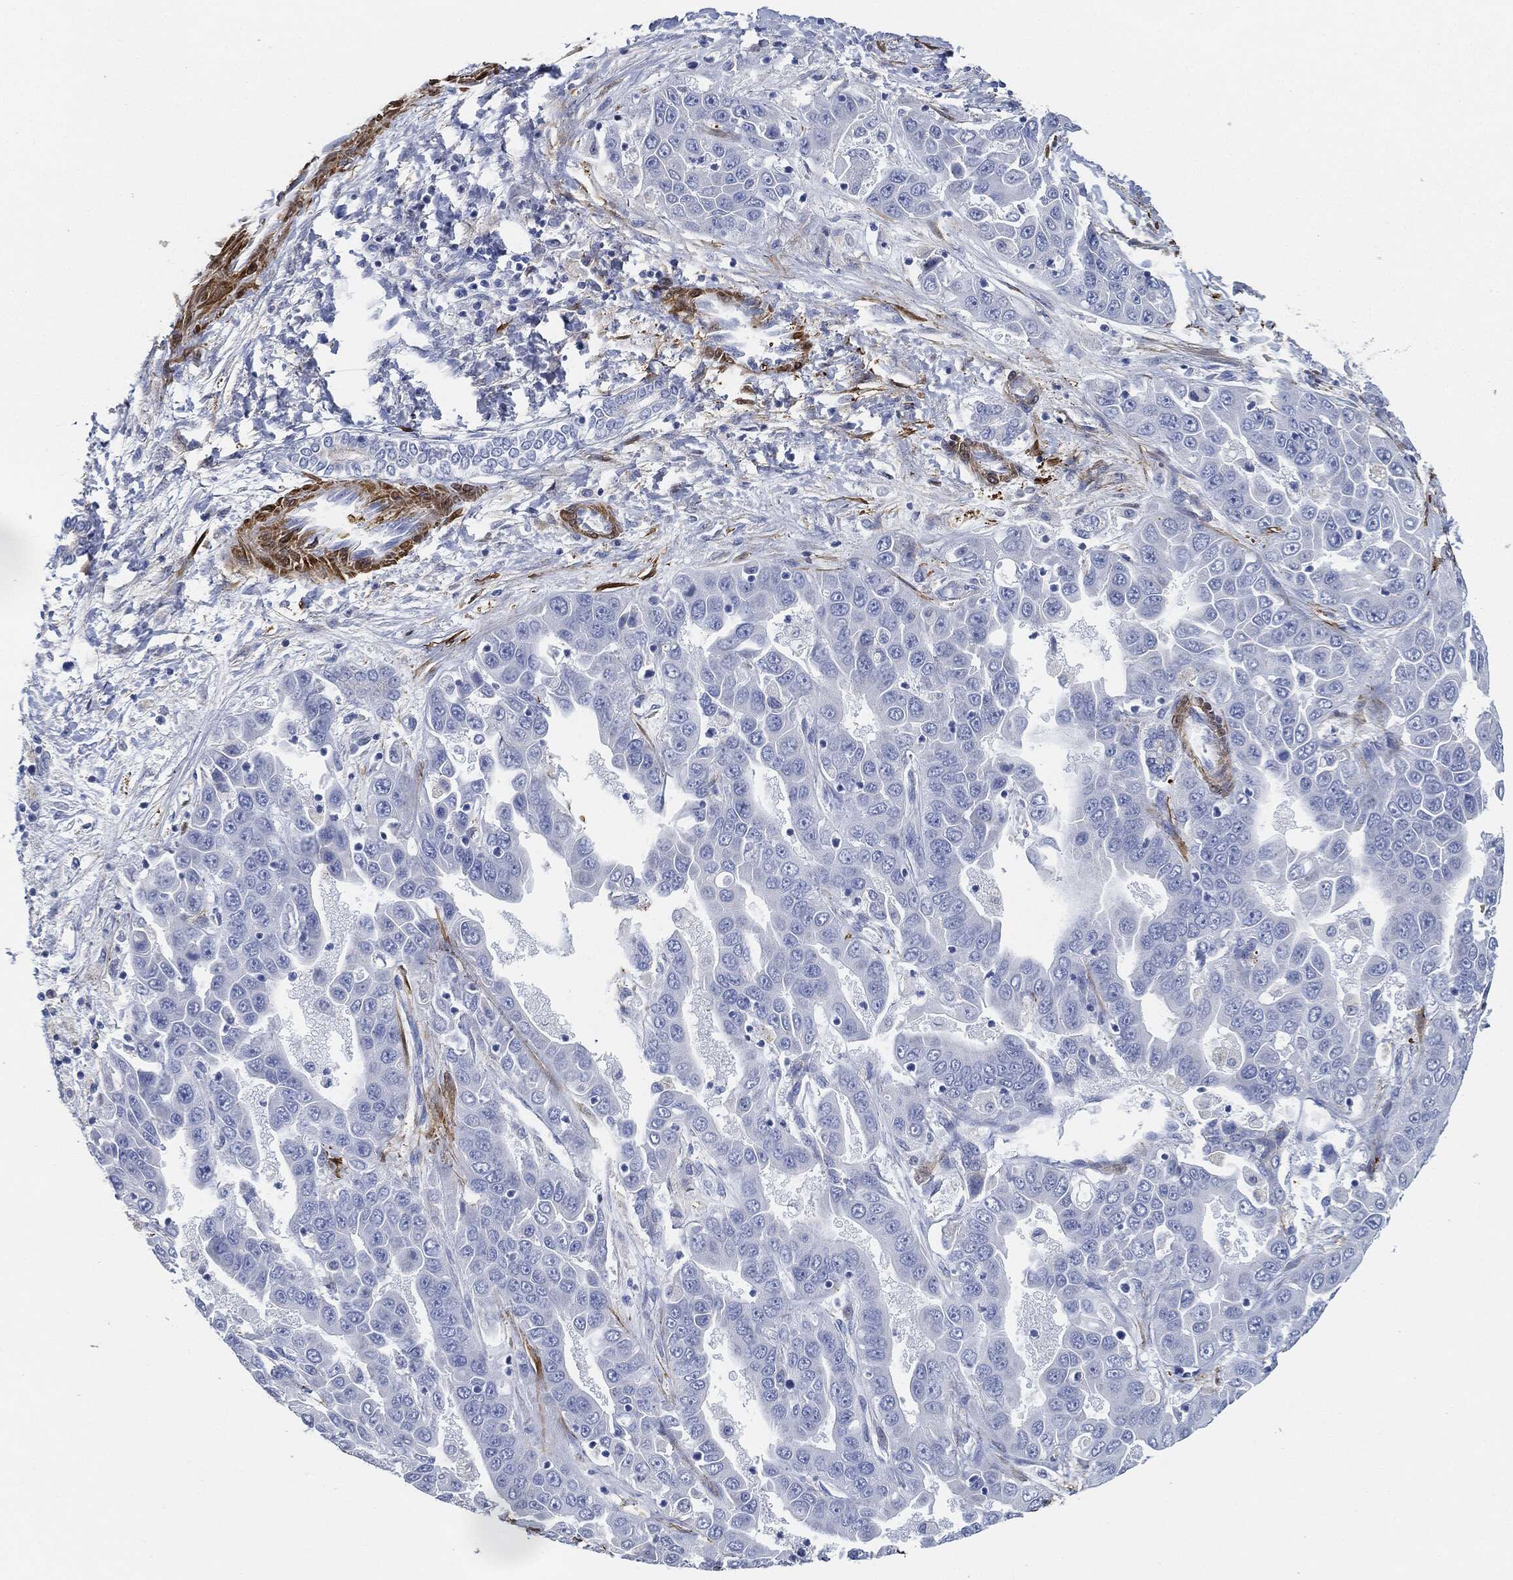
{"staining": {"intensity": "negative", "quantity": "none", "location": "none"}, "tissue": "liver cancer", "cell_type": "Tumor cells", "image_type": "cancer", "snomed": [{"axis": "morphology", "description": "Cholangiocarcinoma"}, {"axis": "topography", "description": "Liver"}], "caption": "Histopathology image shows no significant protein expression in tumor cells of cholangiocarcinoma (liver). (DAB (3,3'-diaminobenzidine) immunohistochemistry (IHC) visualized using brightfield microscopy, high magnification).", "gene": "TAGLN", "patient": {"sex": "female", "age": 52}}